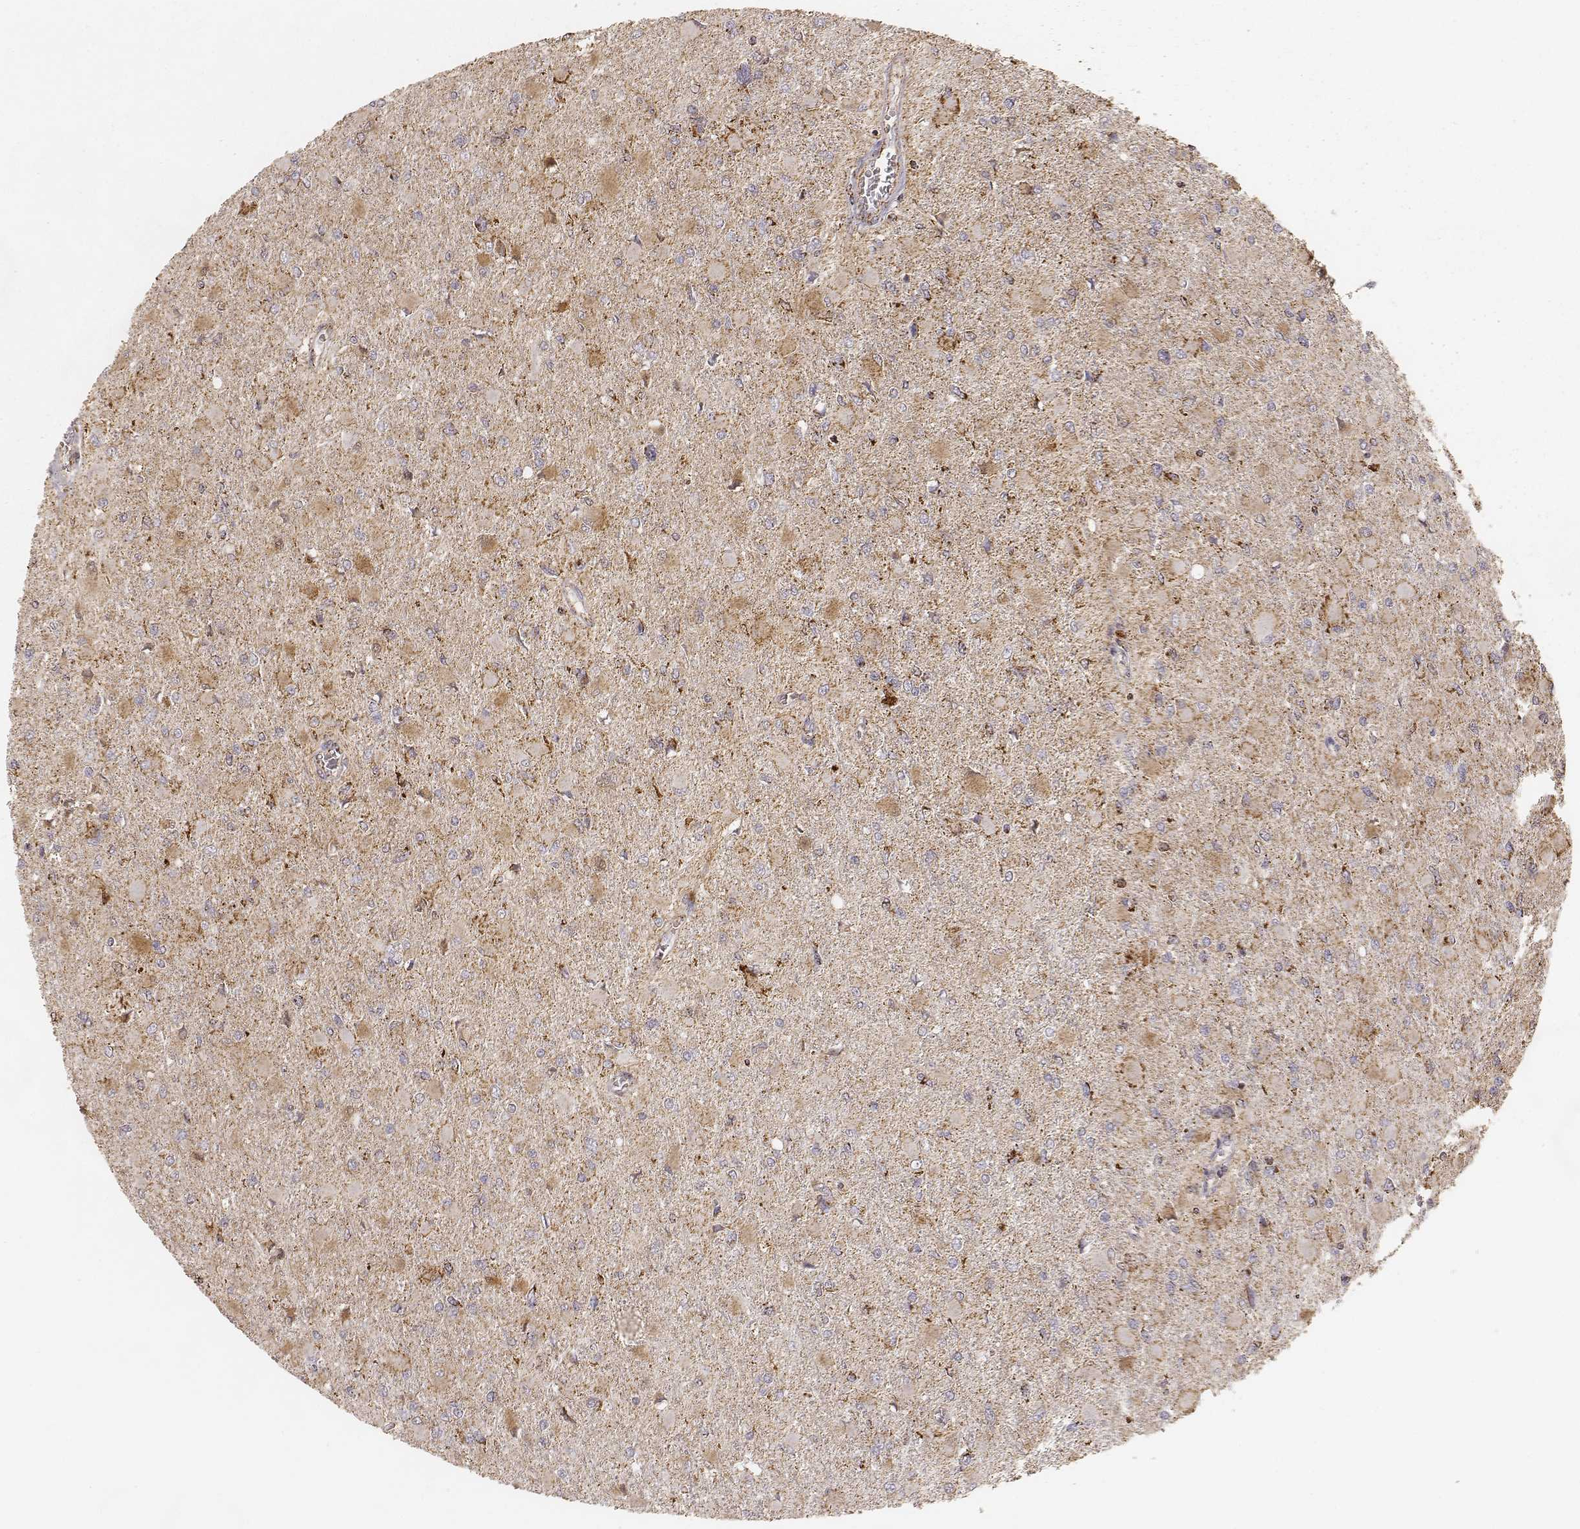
{"staining": {"intensity": "weak", "quantity": "25%-75%", "location": "cytoplasmic/membranous"}, "tissue": "glioma", "cell_type": "Tumor cells", "image_type": "cancer", "snomed": [{"axis": "morphology", "description": "Glioma, malignant, High grade"}, {"axis": "topography", "description": "Cerebral cortex"}], "caption": "Weak cytoplasmic/membranous staining for a protein is identified in about 25%-75% of tumor cells of high-grade glioma (malignant) using immunohistochemistry (IHC).", "gene": "CS", "patient": {"sex": "female", "age": 36}}